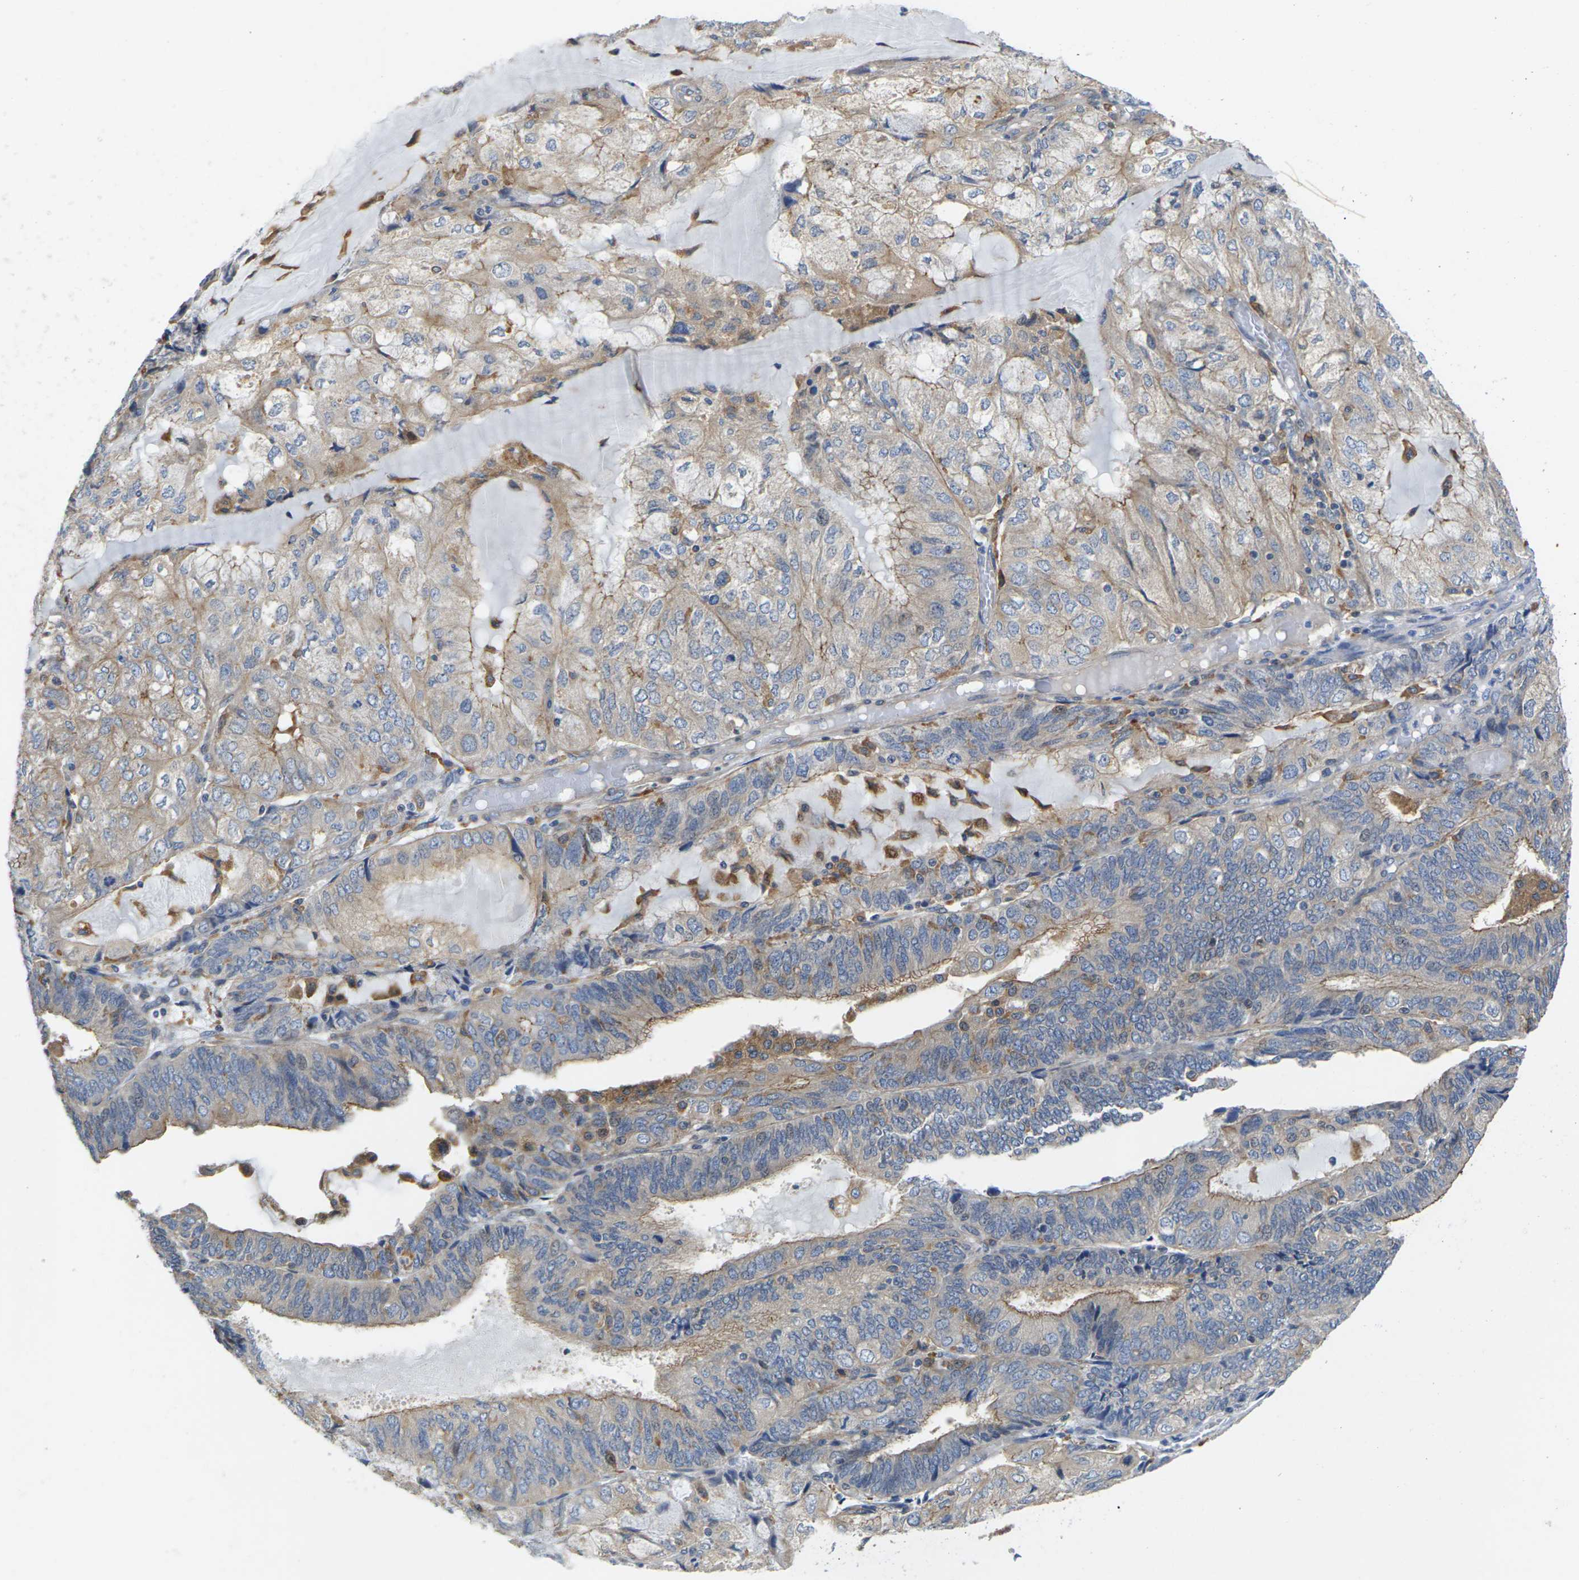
{"staining": {"intensity": "weak", "quantity": ">75%", "location": "cytoplasmic/membranous"}, "tissue": "endometrial cancer", "cell_type": "Tumor cells", "image_type": "cancer", "snomed": [{"axis": "morphology", "description": "Adenocarcinoma, NOS"}, {"axis": "topography", "description": "Endometrium"}], "caption": "A low amount of weak cytoplasmic/membranous staining is appreciated in about >75% of tumor cells in endometrial adenocarcinoma tissue. Nuclei are stained in blue.", "gene": "SCNN1A", "patient": {"sex": "female", "age": 81}}